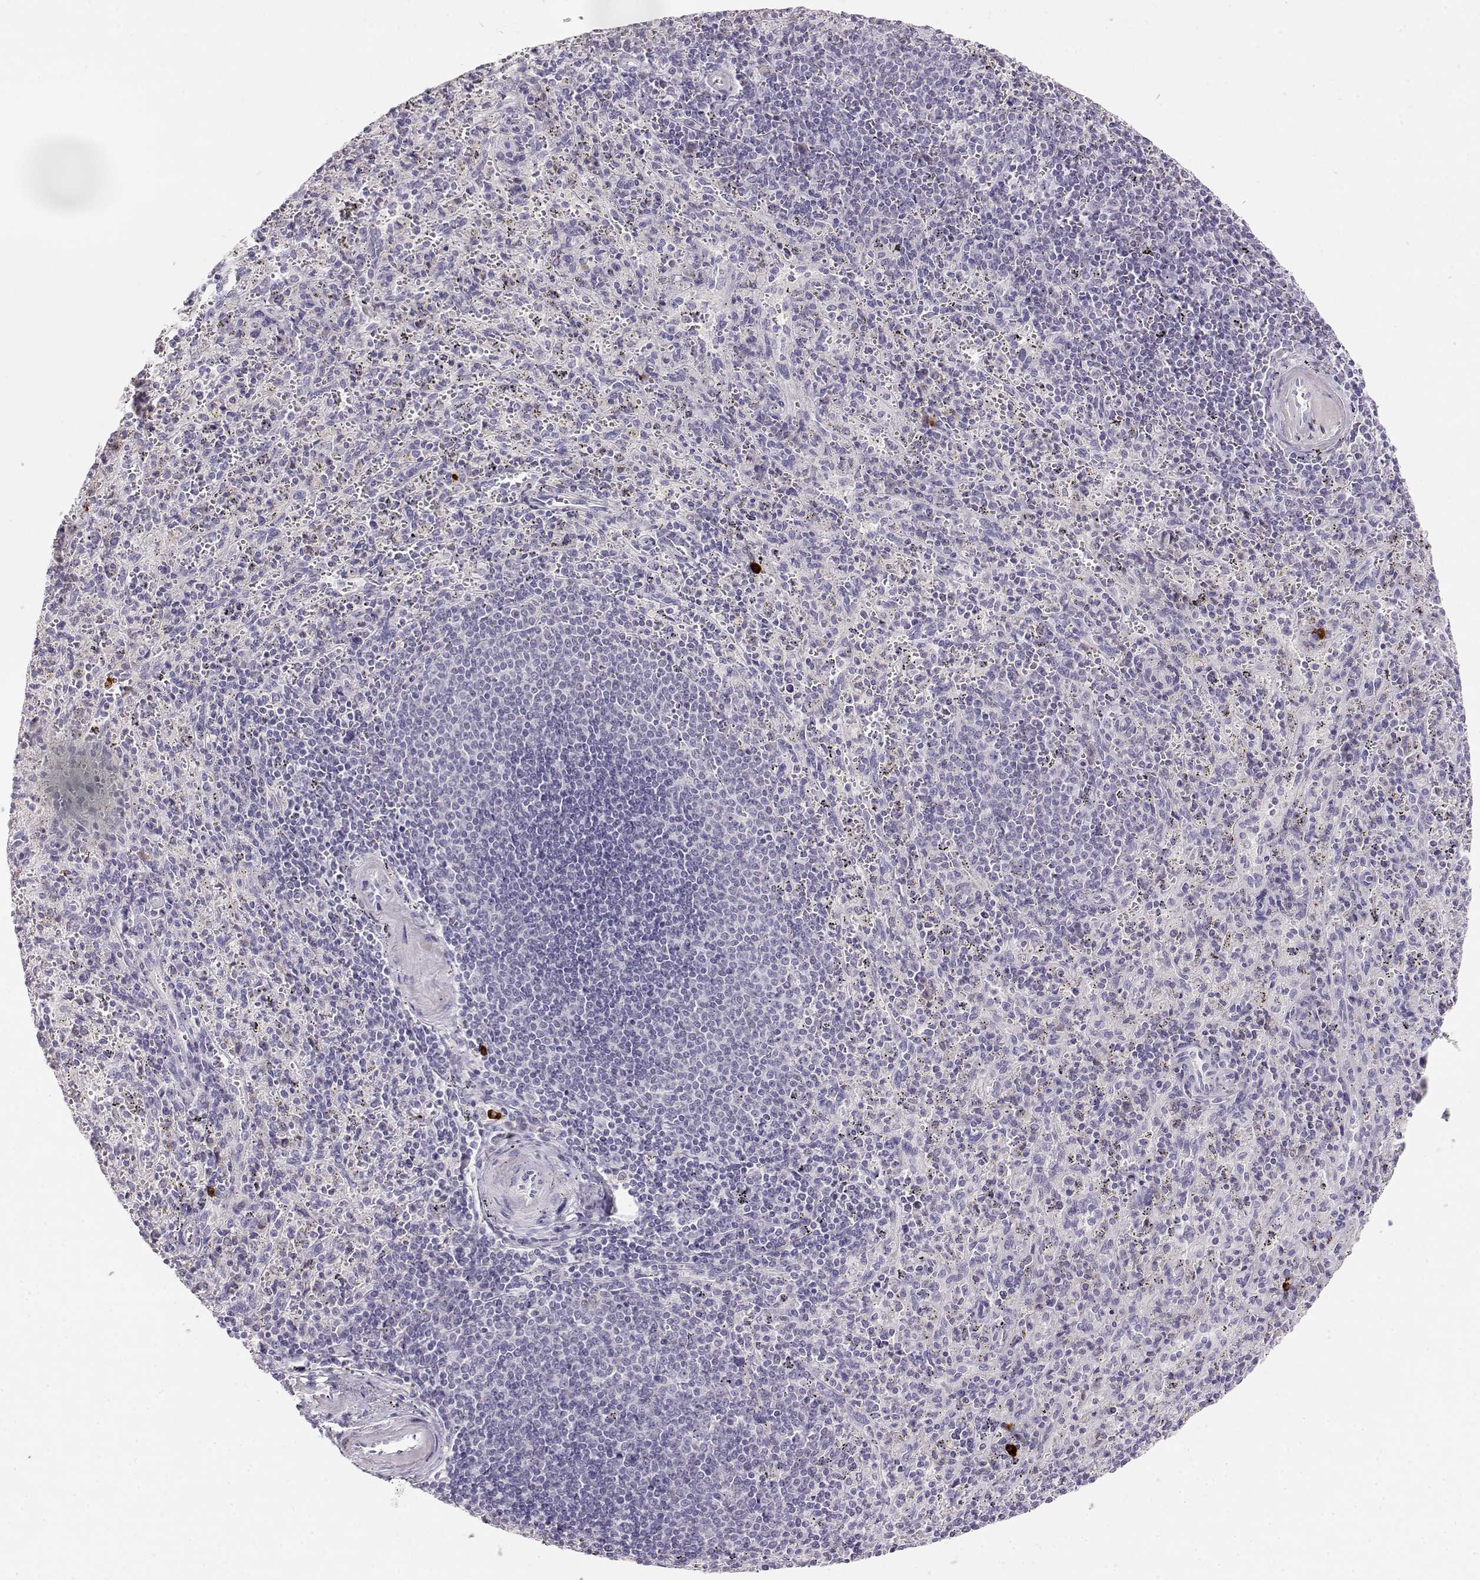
{"staining": {"intensity": "strong", "quantity": "<25%", "location": "cytoplasmic/membranous"}, "tissue": "spleen", "cell_type": "Cells in red pulp", "image_type": "normal", "snomed": [{"axis": "morphology", "description": "Normal tissue, NOS"}, {"axis": "topography", "description": "Spleen"}], "caption": "An image of spleen stained for a protein demonstrates strong cytoplasmic/membranous brown staining in cells in red pulp. Nuclei are stained in blue.", "gene": "GPR174", "patient": {"sex": "male", "age": 57}}